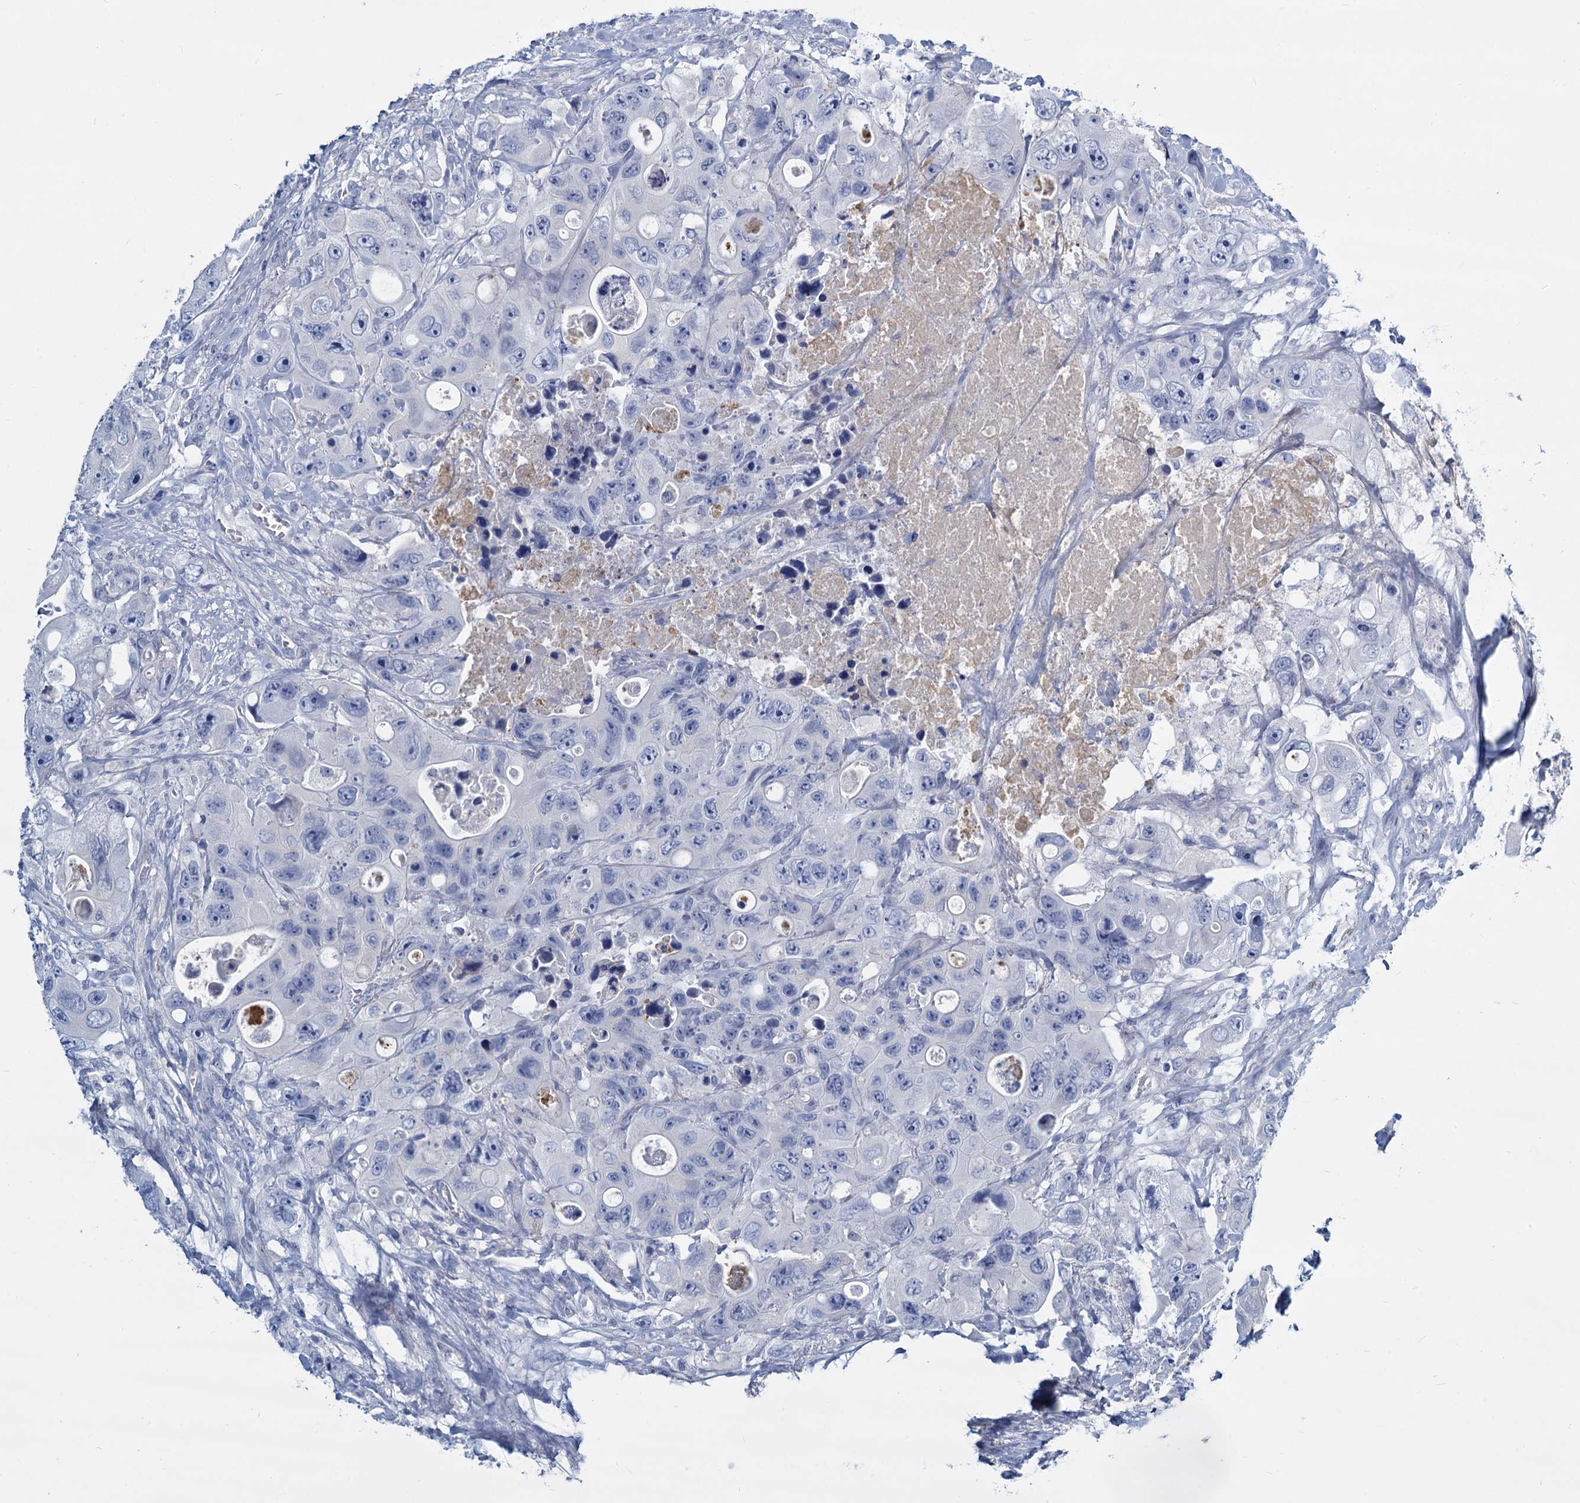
{"staining": {"intensity": "negative", "quantity": "none", "location": "none"}, "tissue": "colorectal cancer", "cell_type": "Tumor cells", "image_type": "cancer", "snomed": [{"axis": "morphology", "description": "Adenocarcinoma, NOS"}, {"axis": "topography", "description": "Colon"}], "caption": "A histopathology image of colorectal cancer stained for a protein displays no brown staining in tumor cells. (DAB immunohistochemistry with hematoxylin counter stain).", "gene": "GSTM3", "patient": {"sex": "female", "age": 46}}